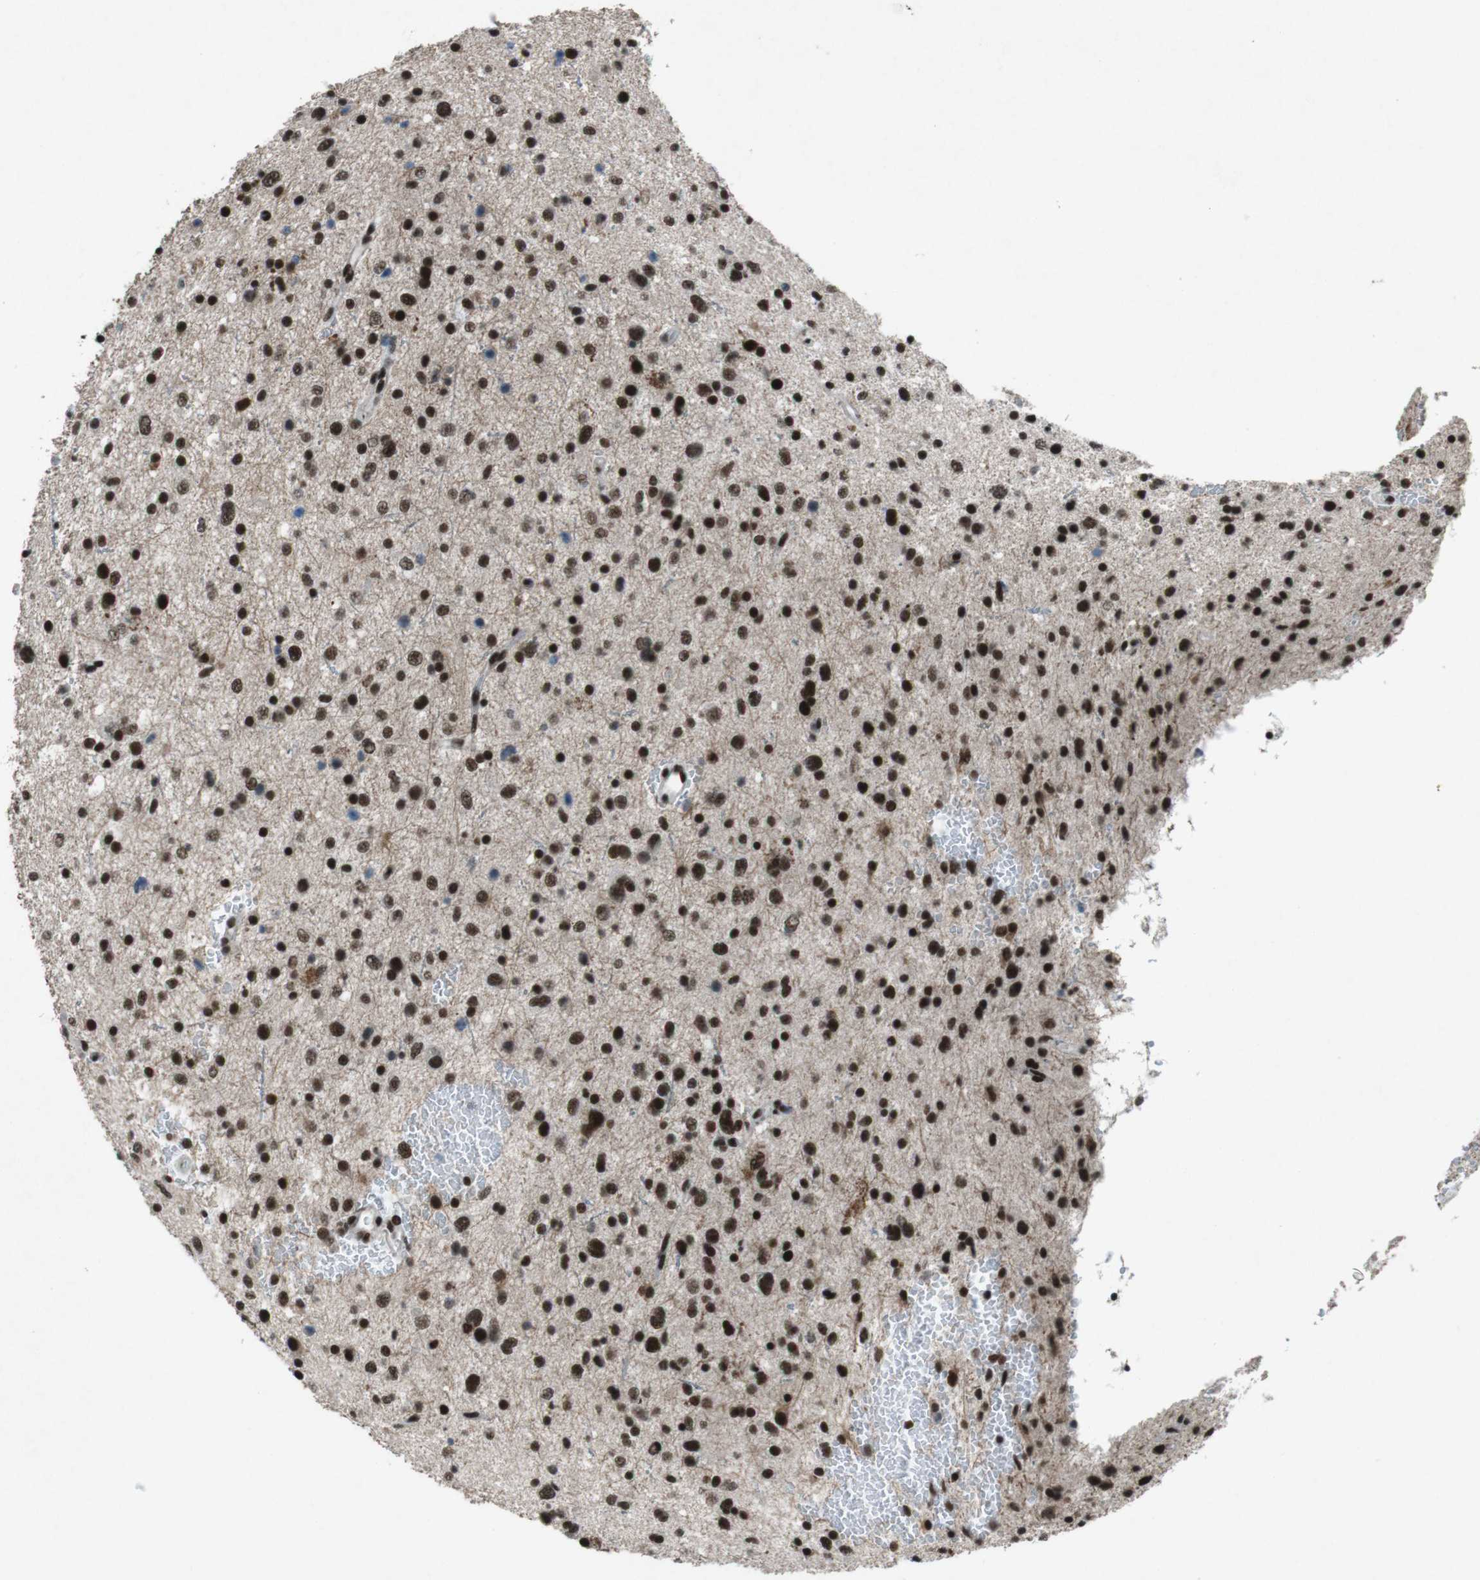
{"staining": {"intensity": "strong", "quantity": ">75%", "location": "nuclear"}, "tissue": "glioma", "cell_type": "Tumor cells", "image_type": "cancer", "snomed": [{"axis": "morphology", "description": "Glioma, malignant, Low grade"}, {"axis": "topography", "description": "Brain"}], "caption": "Immunohistochemical staining of human glioma demonstrates strong nuclear protein staining in approximately >75% of tumor cells.", "gene": "TAF1", "patient": {"sex": "female", "age": 37}}